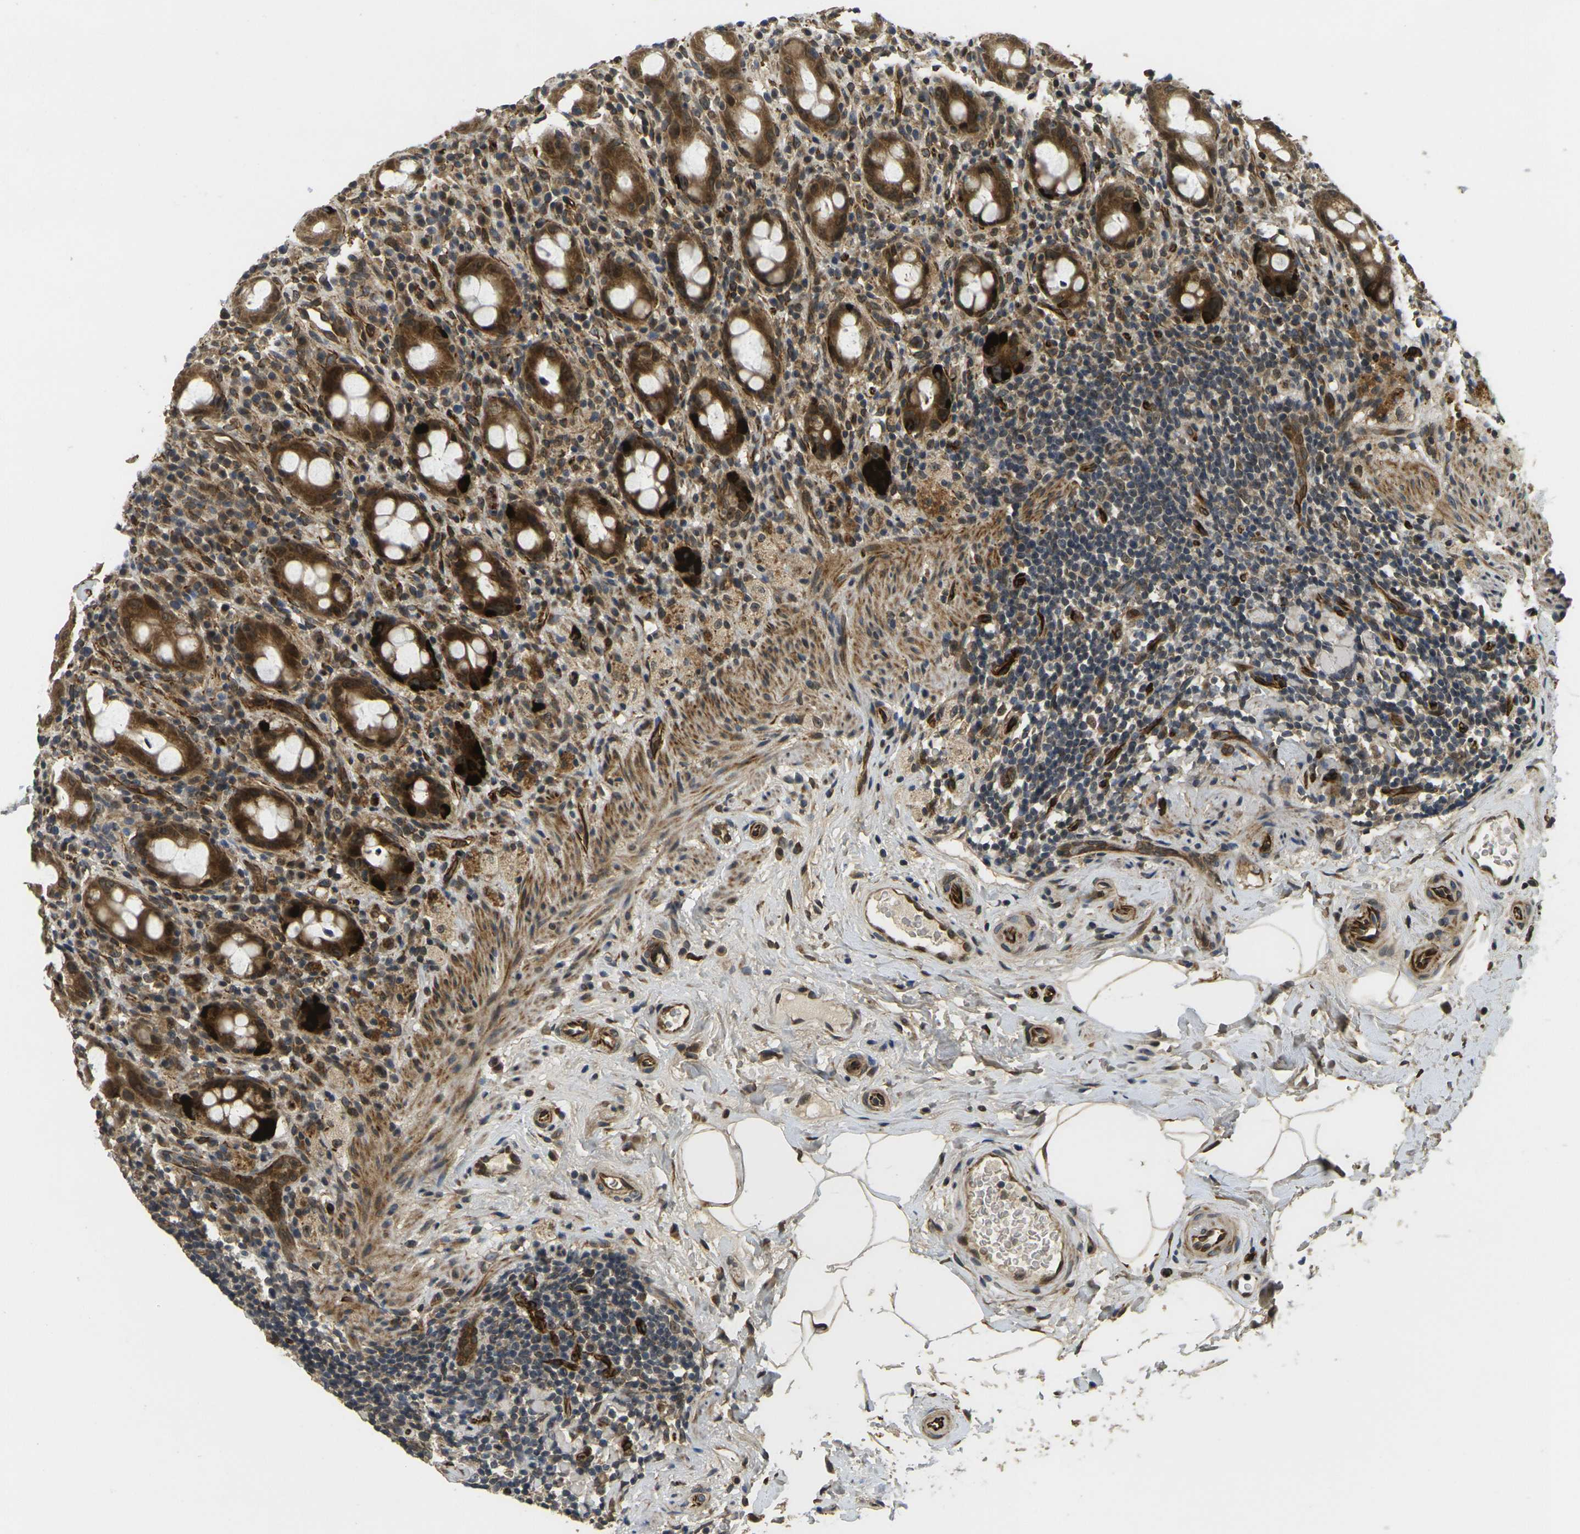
{"staining": {"intensity": "strong", "quantity": ">75%", "location": "cytoplasmic/membranous"}, "tissue": "rectum", "cell_type": "Glandular cells", "image_type": "normal", "snomed": [{"axis": "morphology", "description": "Normal tissue, NOS"}, {"axis": "topography", "description": "Rectum"}], "caption": "Rectum stained with DAB immunohistochemistry shows high levels of strong cytoplasmic/membranous staining in approximately >75% of glandular cells. The staining was performed using DAB (3,3'-diaminobenzidine), with brown indicating positive protein expression. Nuclei are stained blue with hematoxylin.", "gene": "FUT11", "patient": {"sex": "male", "age": 44}}